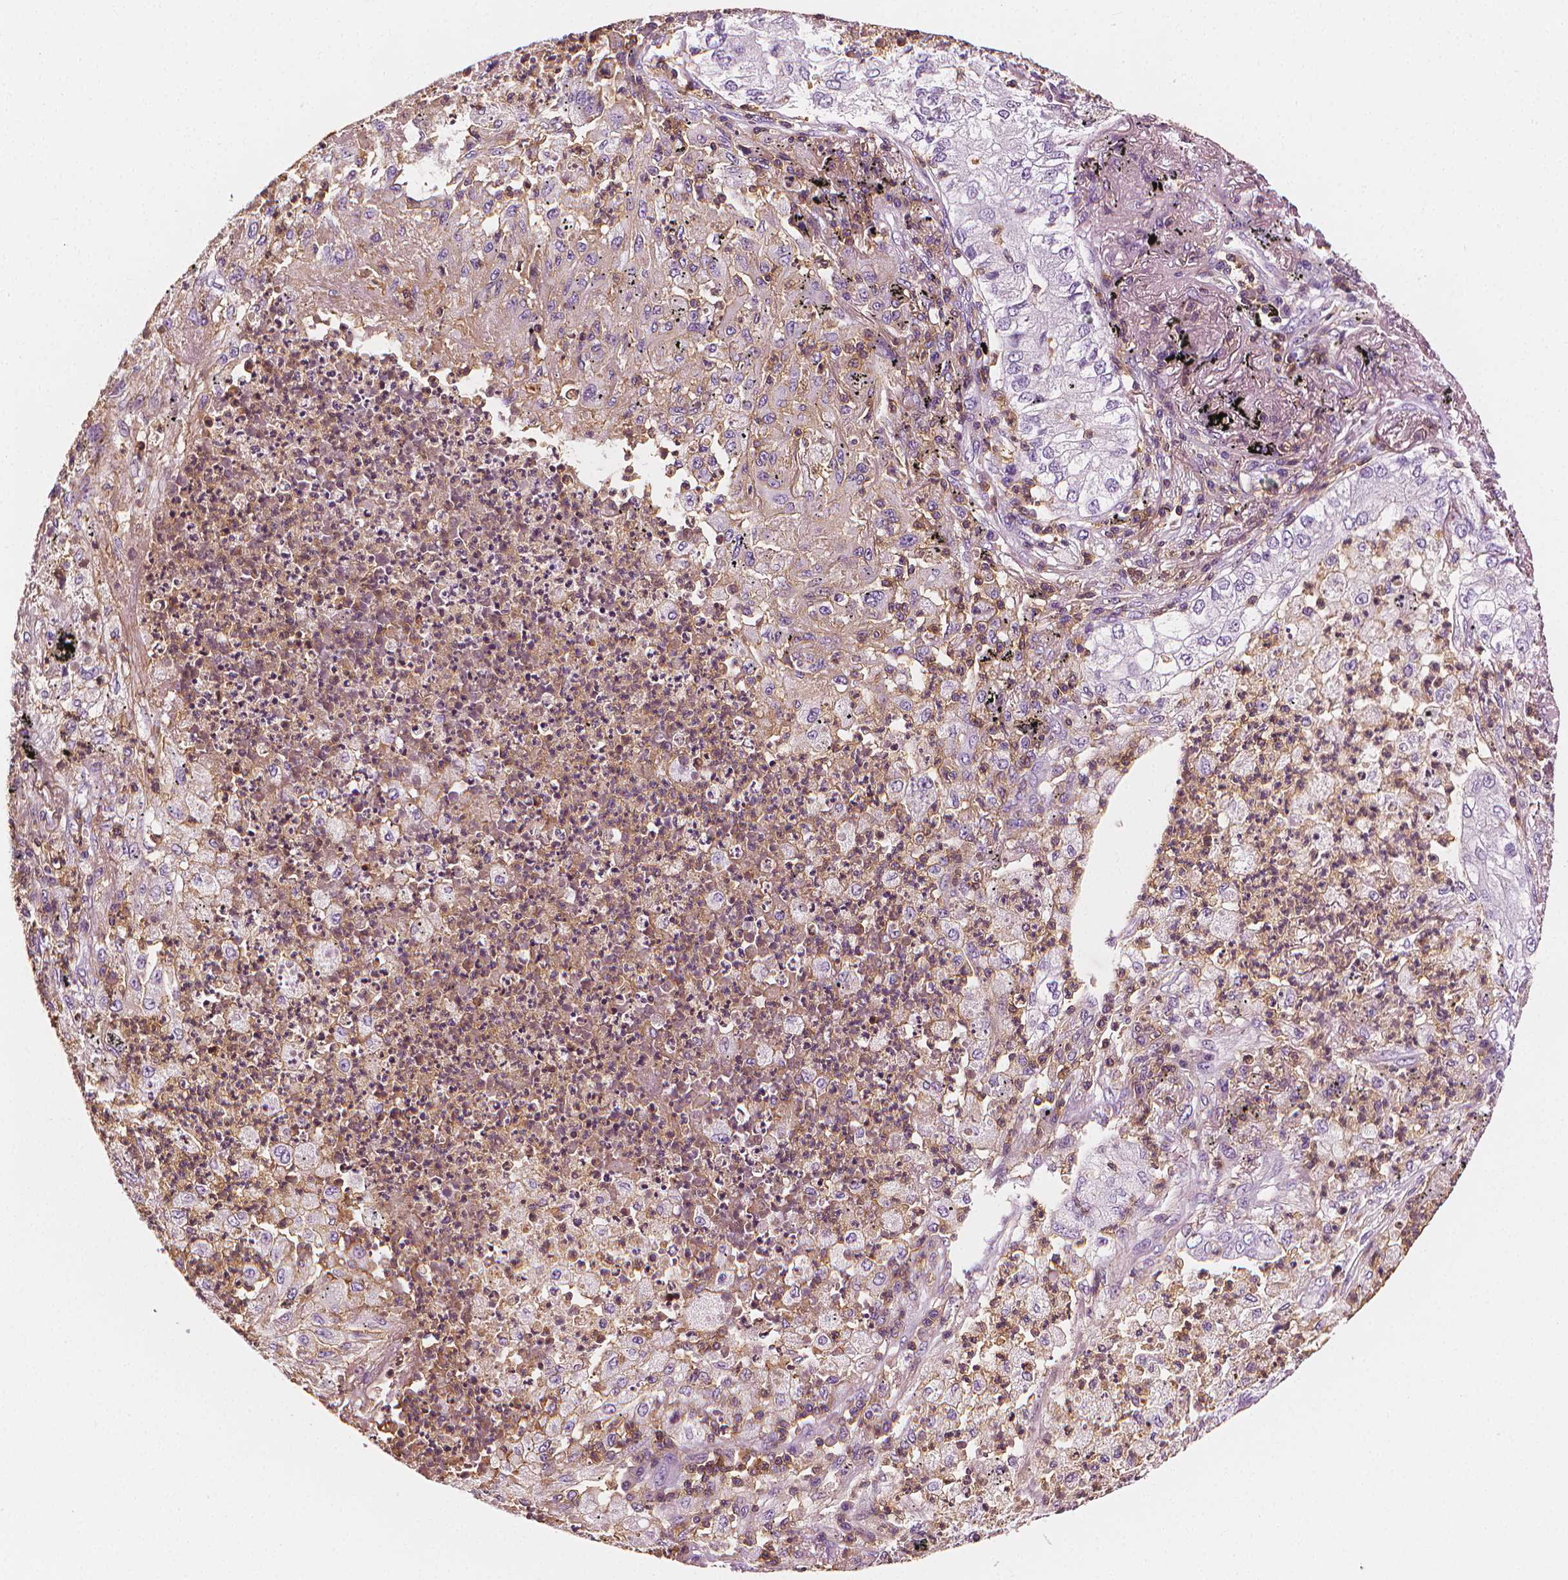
{"staining": {"intensity": "negative", "quantity": "none", "location": "none"}, "tissue": "lung cancer", "cell_type": "Tumor cells", "image_type": "cancer", "snomed": [{"axis": "morphology", "description": "Adenocarcinoma, NOS"}, {"axis": "topography", "description": "Lung"}], "caption": "There is no significant expression in tumor cells of lung adenocarcinoma.", "gene": "PTPRC", "patient": {"sex": "female", "age": 73}}